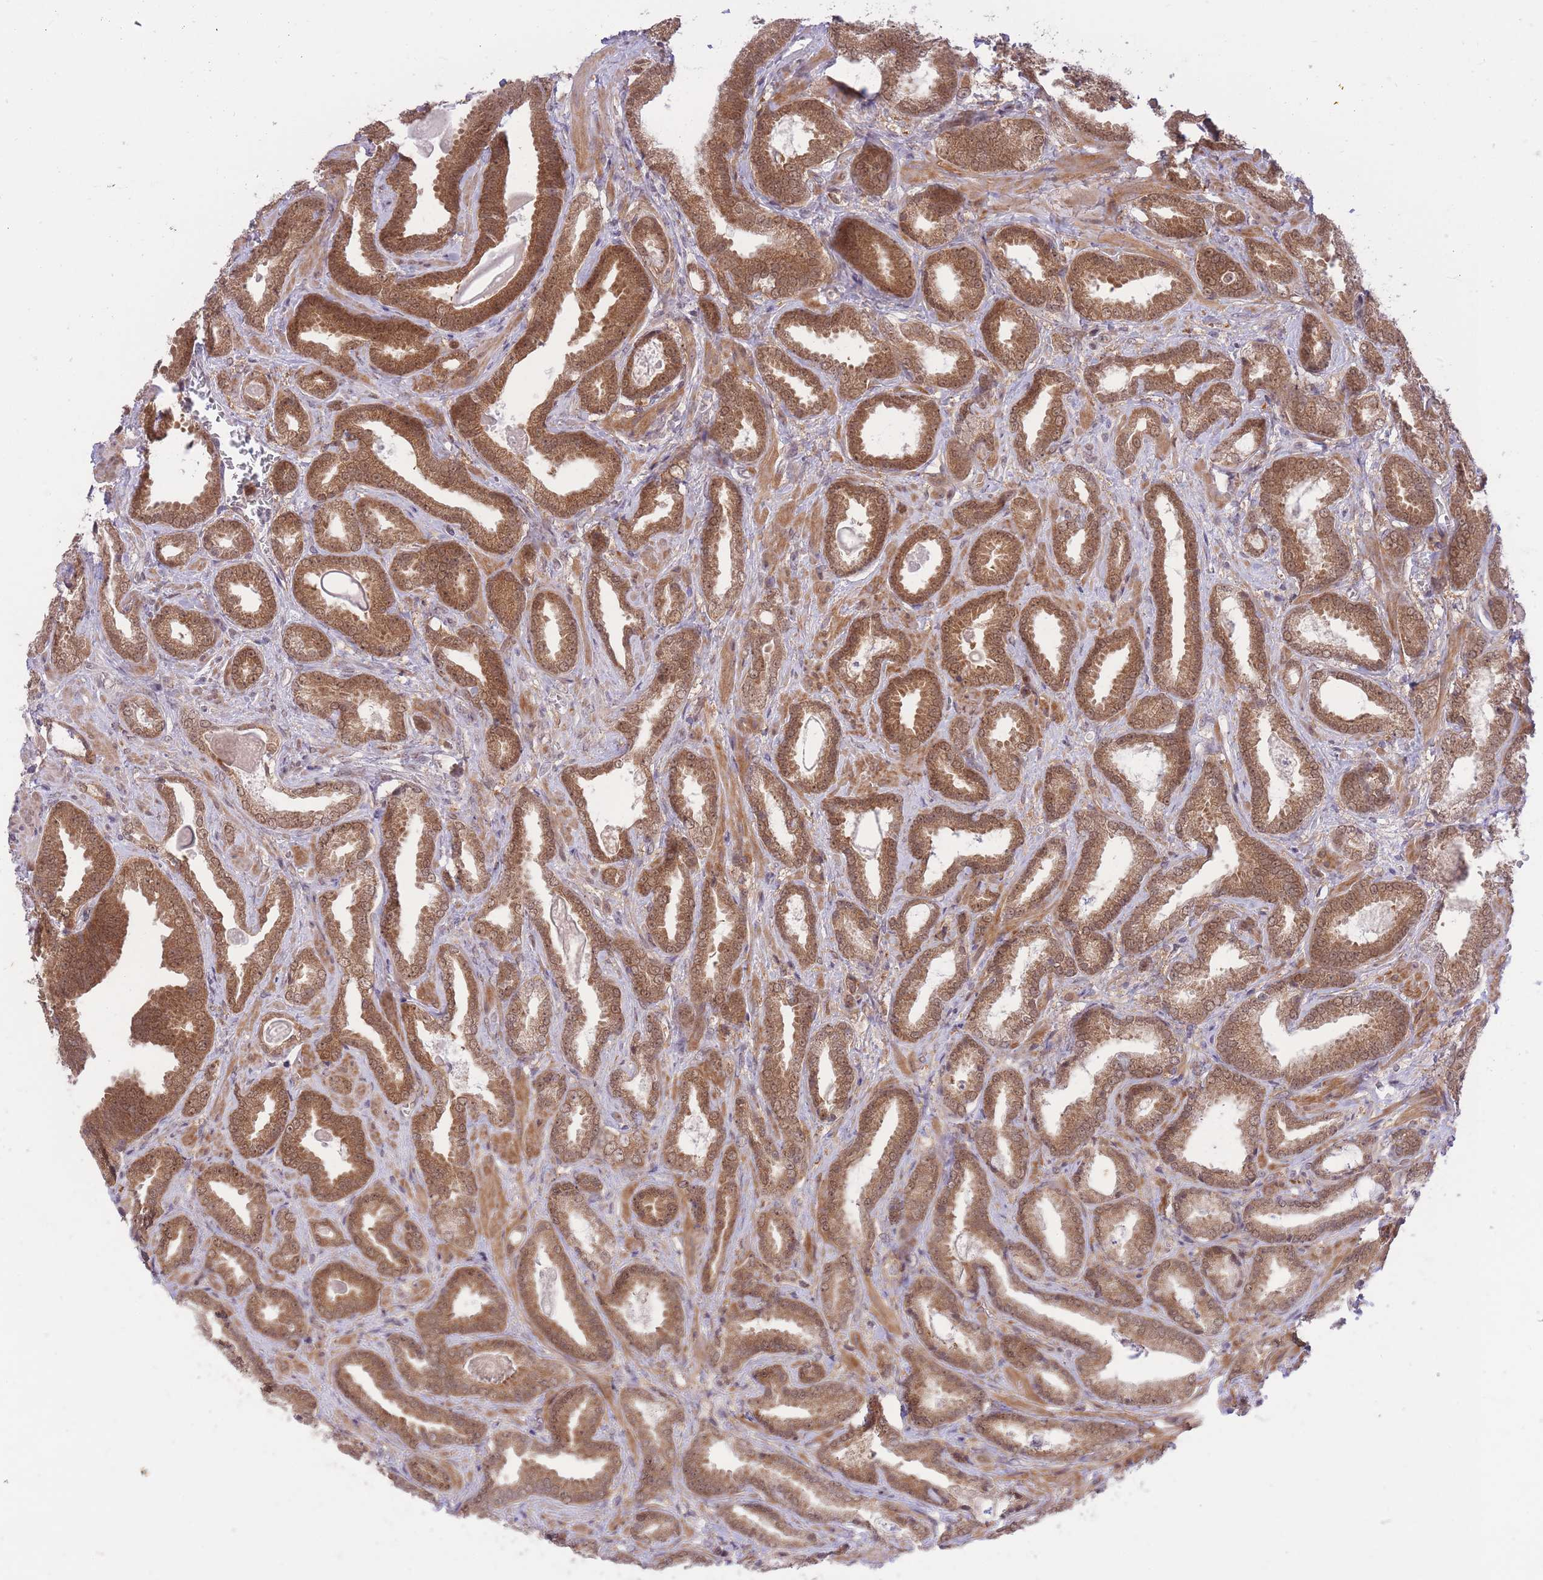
{"staining": {"intensity": "moderate", "quantity": ">75%", "location": "cytoplasmic/membranous,nuclear"}, "tissue": "prostate cancer", "cell_type": "Tumor cells", "image_type": "cancer", "snomed": [{"axis": "morphology", "description": "Adenocarcinoma, Low grade"}, {"axis": "topography", "description": "Prostate"}], "caption": "Prostate low-grade adenocarcinoma tissue shows moderate cytoplasmic/membranous and nuclear expression in about >75% of tumor cells, visualized by immunohistochemistry. (Stains: DAB in brown, nuclei in blue, Microscopy: brightfield microscopy at high magnification).", "gene": "ELOA2", "patient": {"sex": "male", "age": 62}}